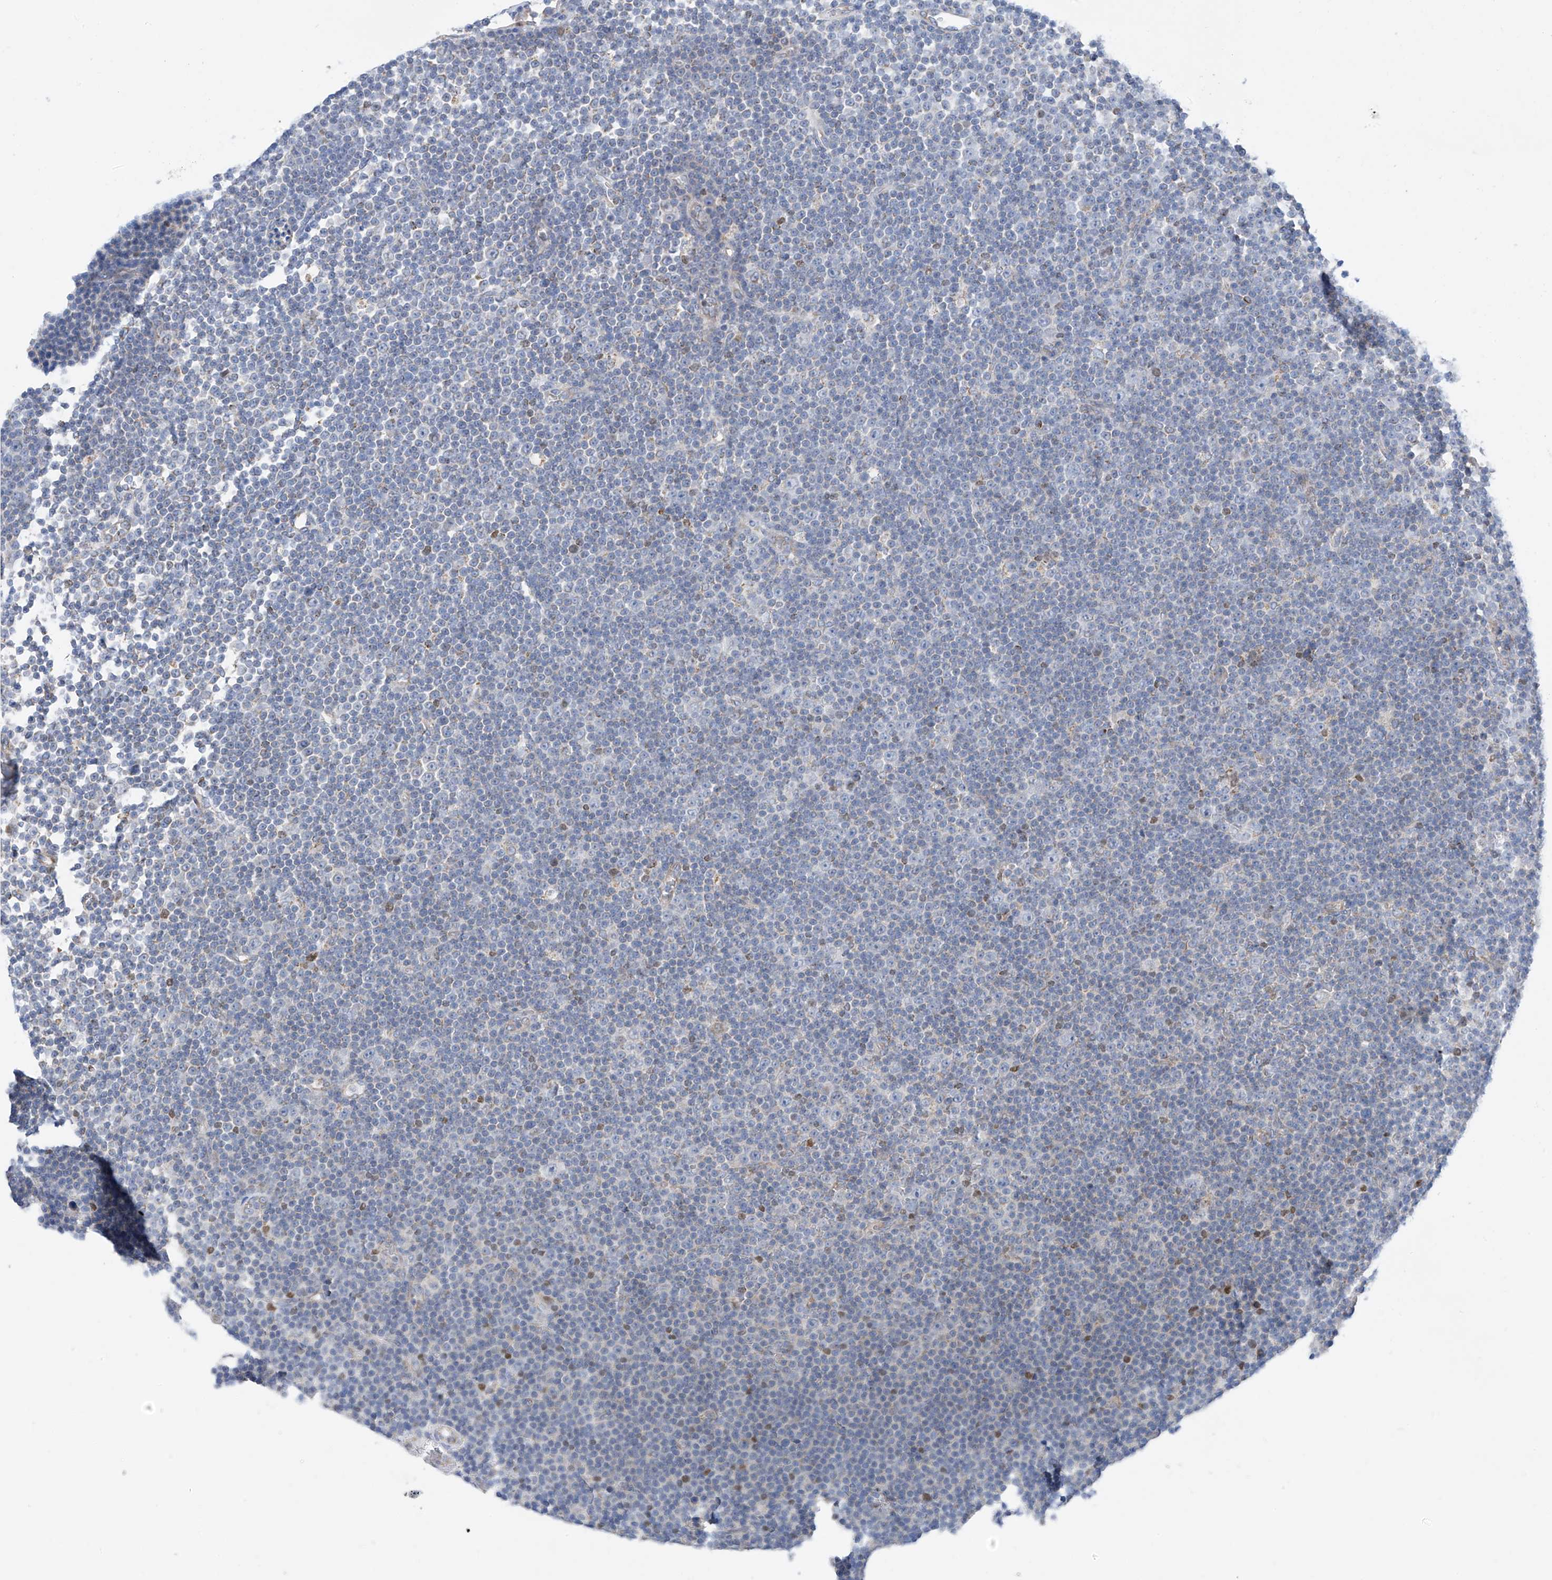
{"staining": {"intensity": "negative", "quantity": "none", "location": "none"}, "tissue": "lymphoma", "cell_type": "Tumor cells", "image_type": "cancer", "snomed": [{"axis": "morphology", "description": "Malignant lymphoma, non-Hodgkin's type, Low grade"}, {"axis": "topography", "description": "Lymph node"}], "caption": "The IHC histopathology image has no significant staining in tumor cells of lymphoma tissue.", "gene": "EOMES", "patient": {"sex": "female", "age": 67}}